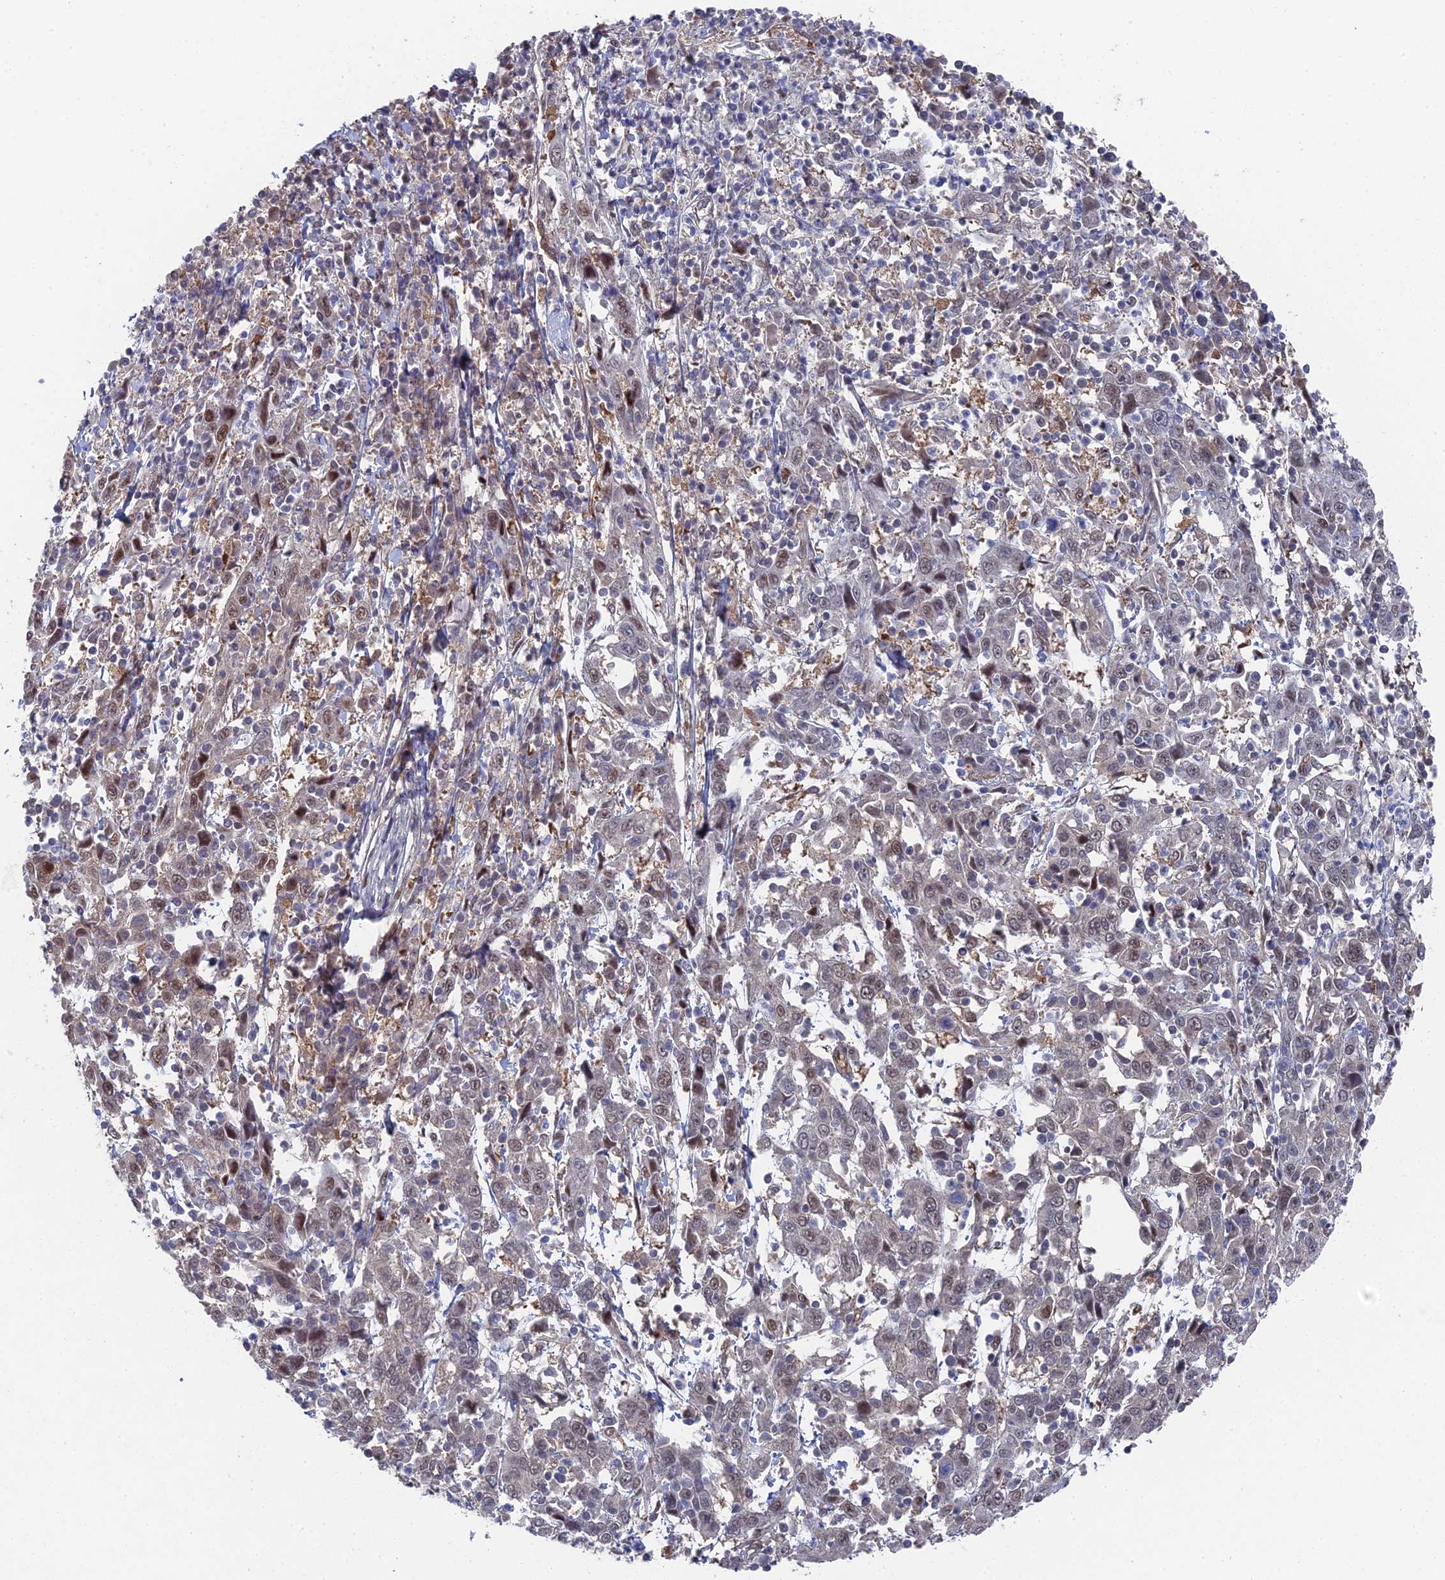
{"staining": {"intensity": "weak", "quantity": "25%-75%", "location": "nuclear"}, "tissue": "cervical cancer", "cell_type": "Tumor cells", "image_type": "cancer", "snomed": [{"axis": "morphology", "description": "Squamous cell carcinoma, NOS"}, {"axis": "topography", "description": "Cervix"}], "caption": "Weak nuclear expression for a protein is identified in about 25%-75% of tumor cells of cervical squamous cell carcinoma using immunohistochemistry.", "gene": "UNC5D", "patient": {"sex": "female", "age": 46}}